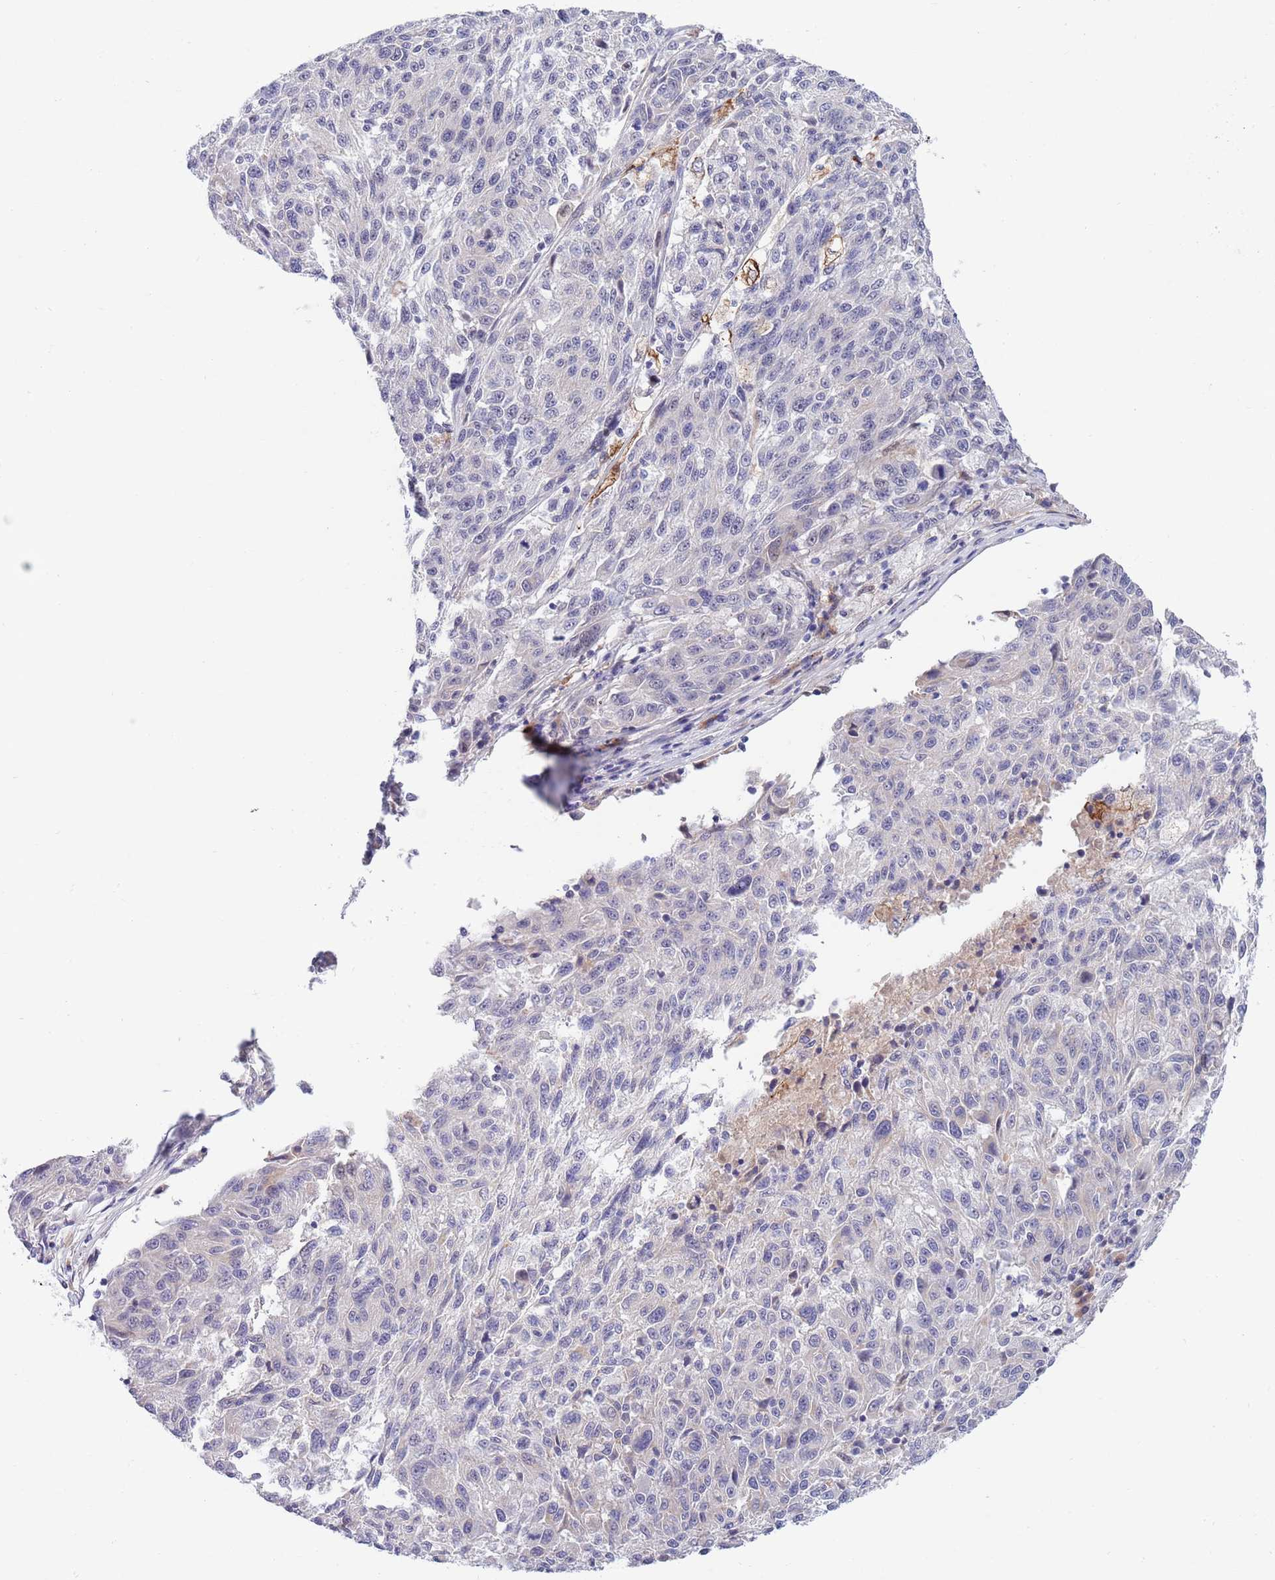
{"staining": {"intensity": "negative", "quantity": "none", "location": "none"}, "tissue": "melanoma", "cell_type": "Tumor cells", "image_type": "cancer", "snomed": [{"axis": "morphology", "description": "Malignant melanoma, NOS"}, {"axis": "topography", "description": "Skin"}], "caption": "This is a photomicrograph of immunohistochemistry (IHC) staining of malignant melanoma, which shows no expression in tumor cells.", "gene": "NLRP6", "patient": {"sex": "male", "age": 53}}